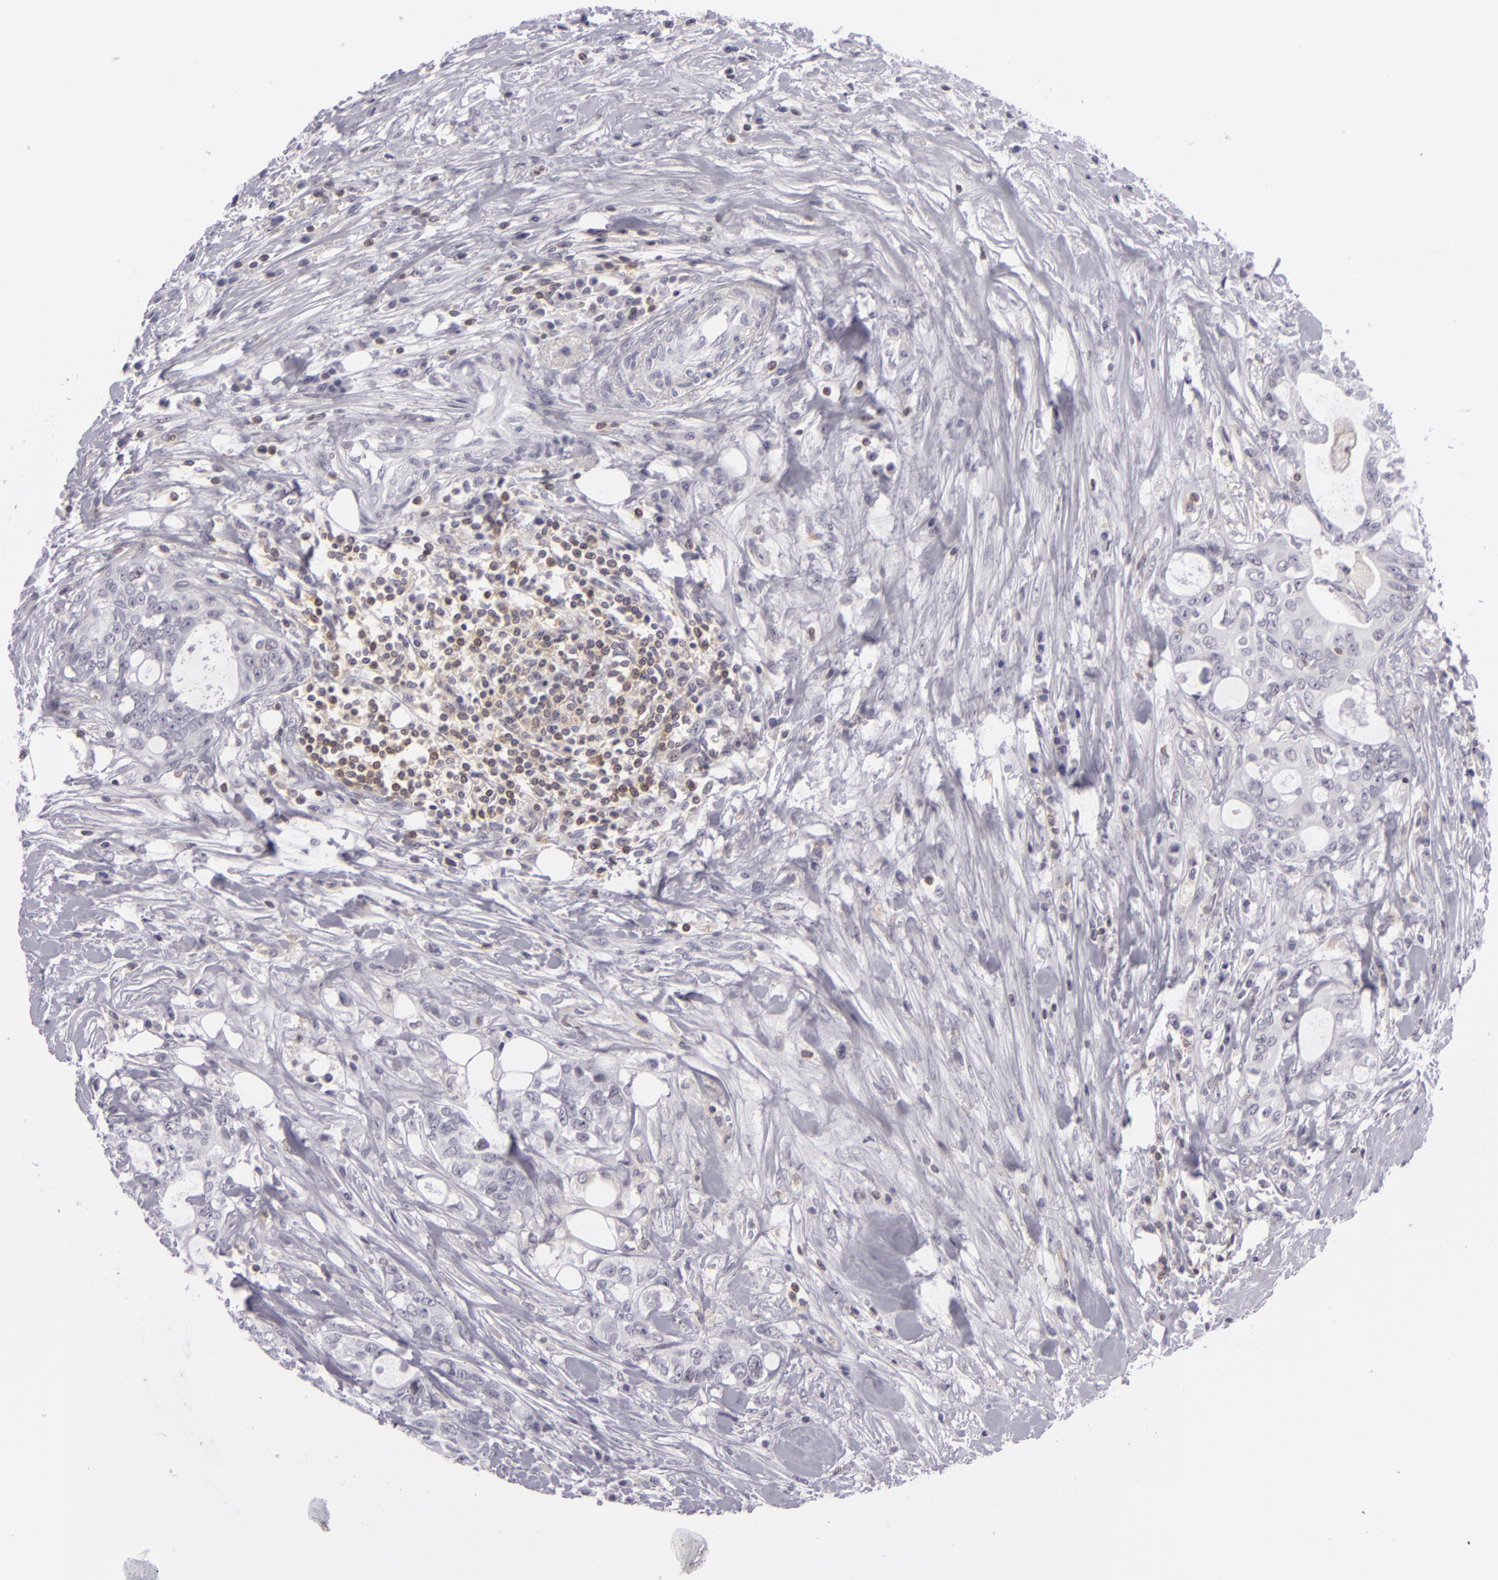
{"staining": {"intensity": "negative", "quantity": "none", "location": "none"}, "tissue": "colorectal cancer", "cell_type": "Tumor cells", "image_type": "cancer", "snomed": [{"axis": "morphology", "description": "Adenocarcinoma, NOS"}, {"axis": "topography", "description": "Rectum"}], "caption": "A micrograph of human colorectal cancer (adenocarcinoma) is negative for staining in tumor cells.", "gene": "KCNAB2", "patient": {"sex": "female", "age": 57}}